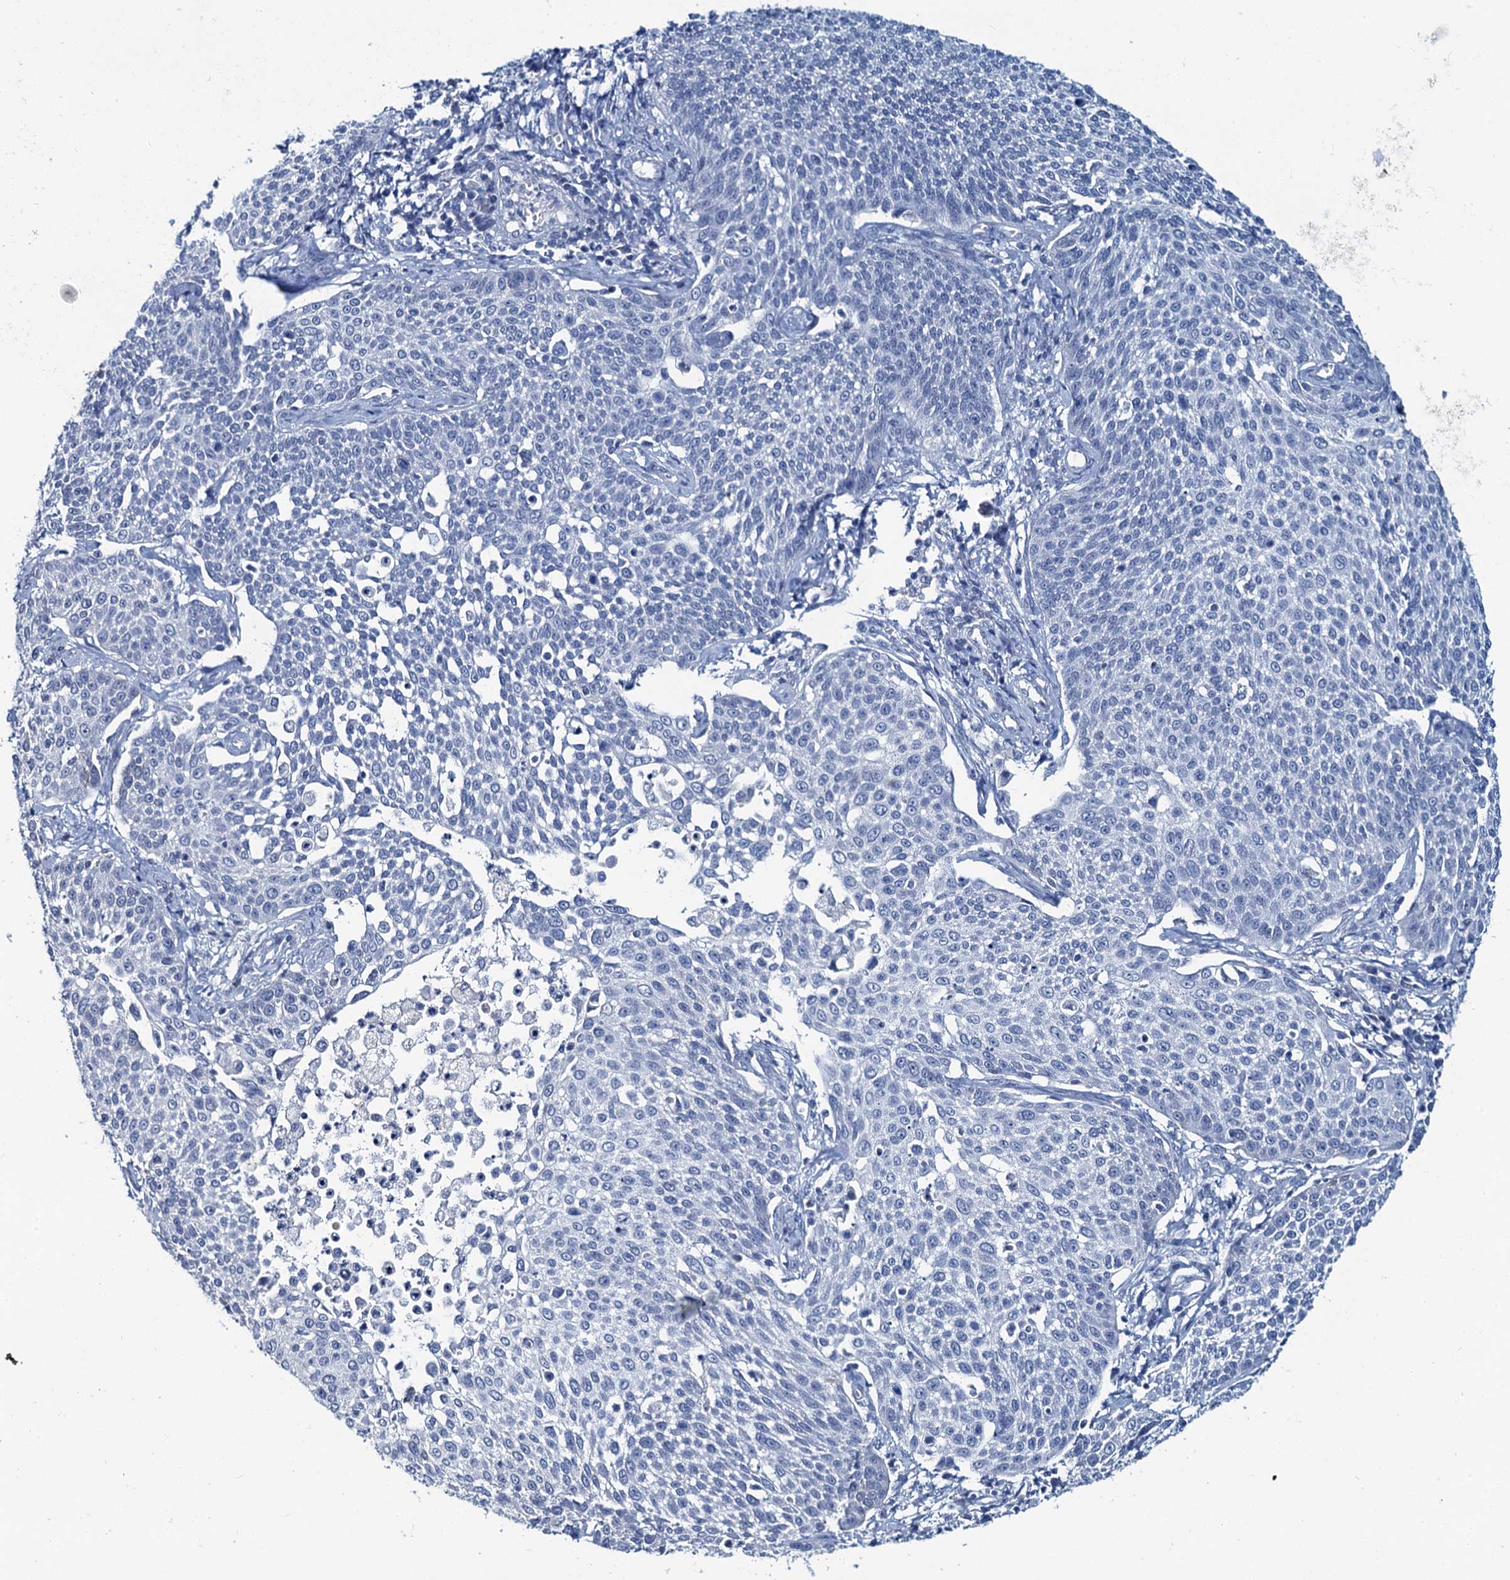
{"staining": {"intensity": "negative", "quantity": "none", "location": "none"}, "tissue": "cervical cancer", "cell_type": "Tumor cells", "image_type": "cancer", "snomed": [{"axis": "morphology", "description": "Squamous cell carcinoma, NOS"}, {"axis": "topography", "description": "Cervix"}], "caption": "DAB (3,3'-diaminobenzidine) immunohistochemical staining of cervical cancer displays no significant positivity in tumor cells.", "gene": "TOX3", "patient": {"sex": "female", "age": 34}}